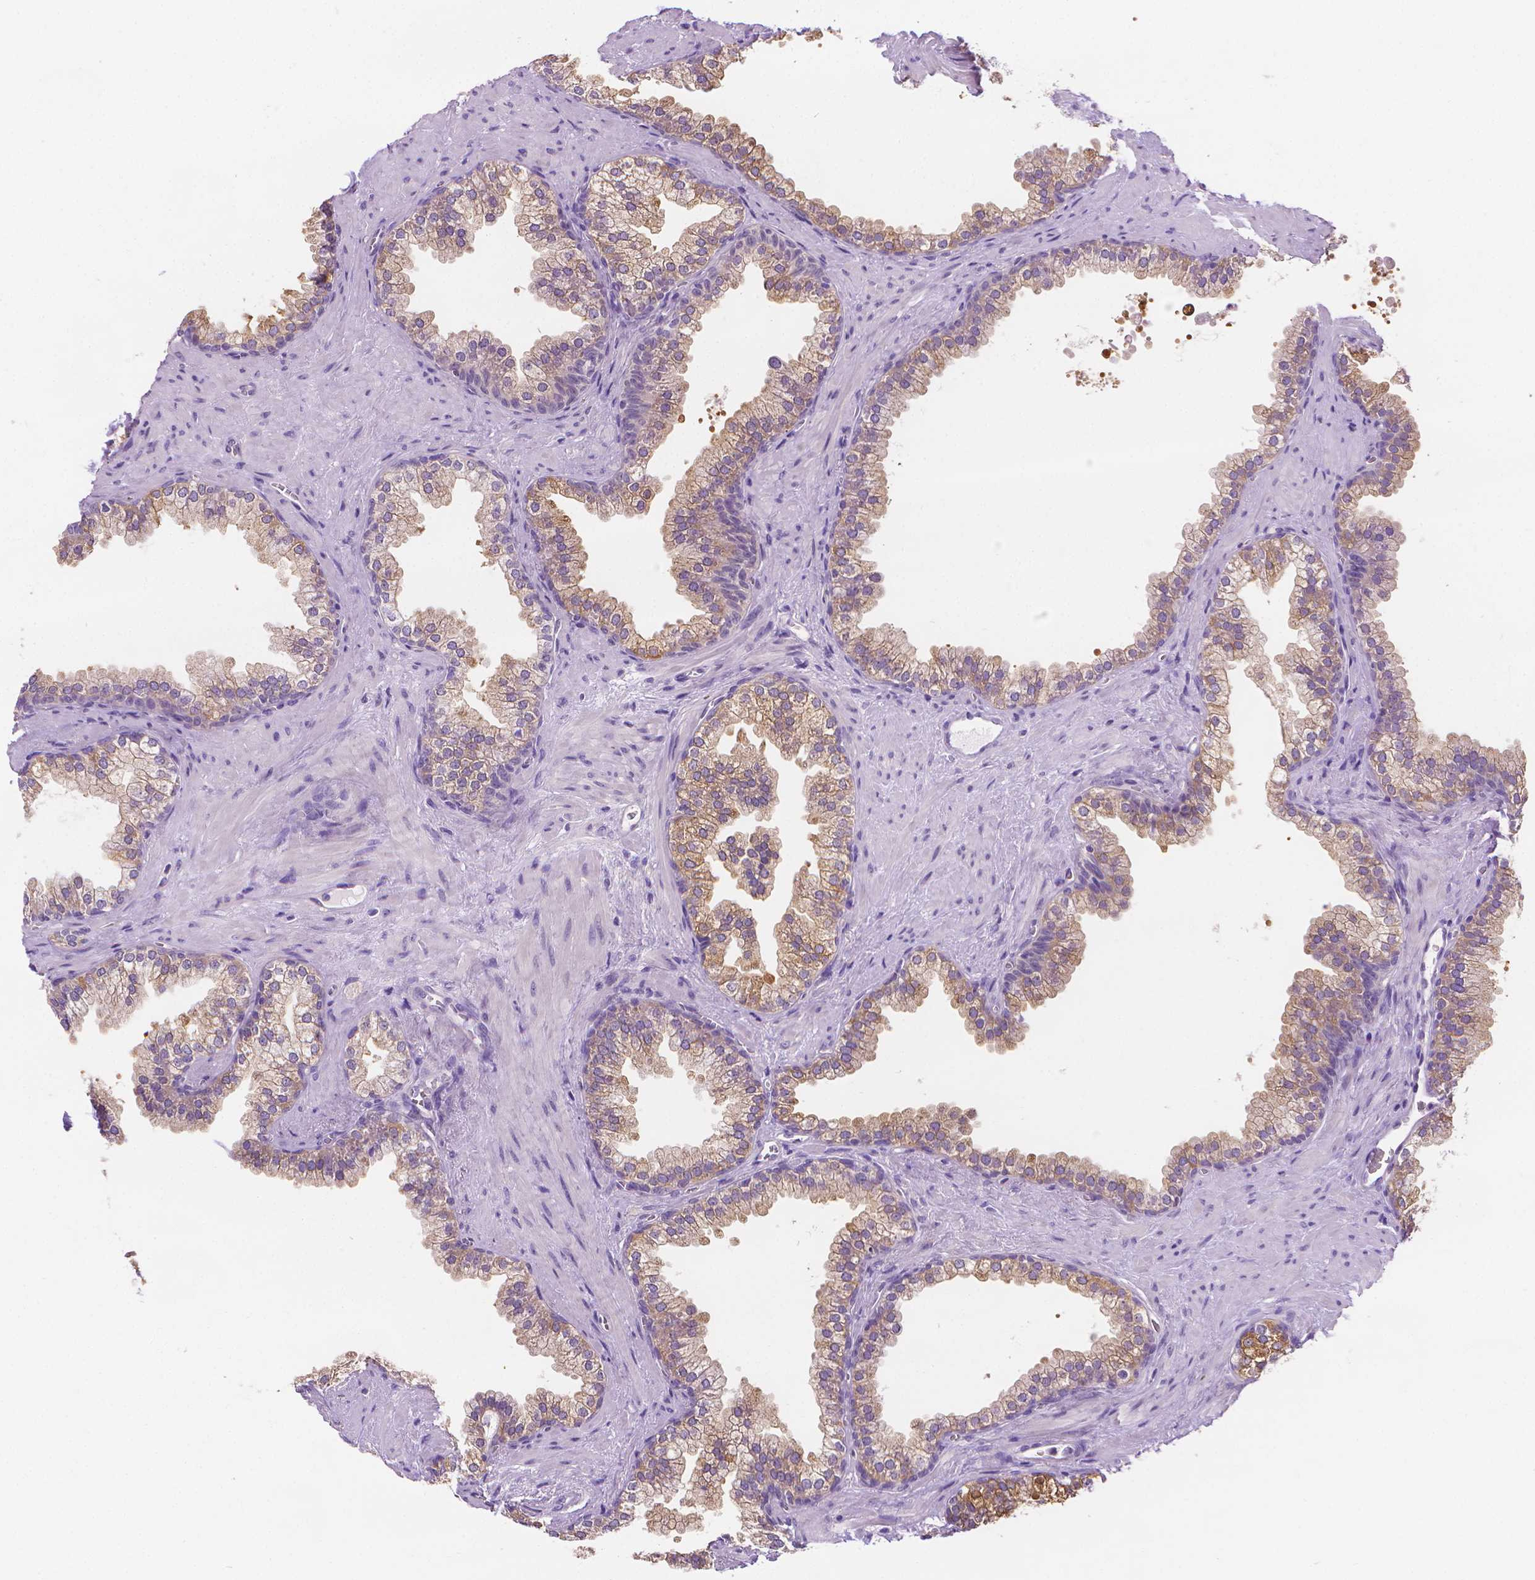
{"staining": {"intensity": "weak", "quantity": "25%-75%", "location": "cytoplasmic/membranous"}, "tissue": "prostate", "cell_type": "Glandular cells", "image_type": "normal", "snomed": [{"axis": "morphology", "description": "Normal tissue, NOS"}, {"axis": "topography", "description": "Prostate"}], "caption": "An immunohistochemistry image of unremarkable tissue is shown. Protein staining in brown labels weak cytoplasmic/membranous positivity in prostate within glandular cells. (DAB = brown stain, brightfield microscopy at high magnification).", "gene": "FASN", "patient": {"sex": "male", "age": 79}}